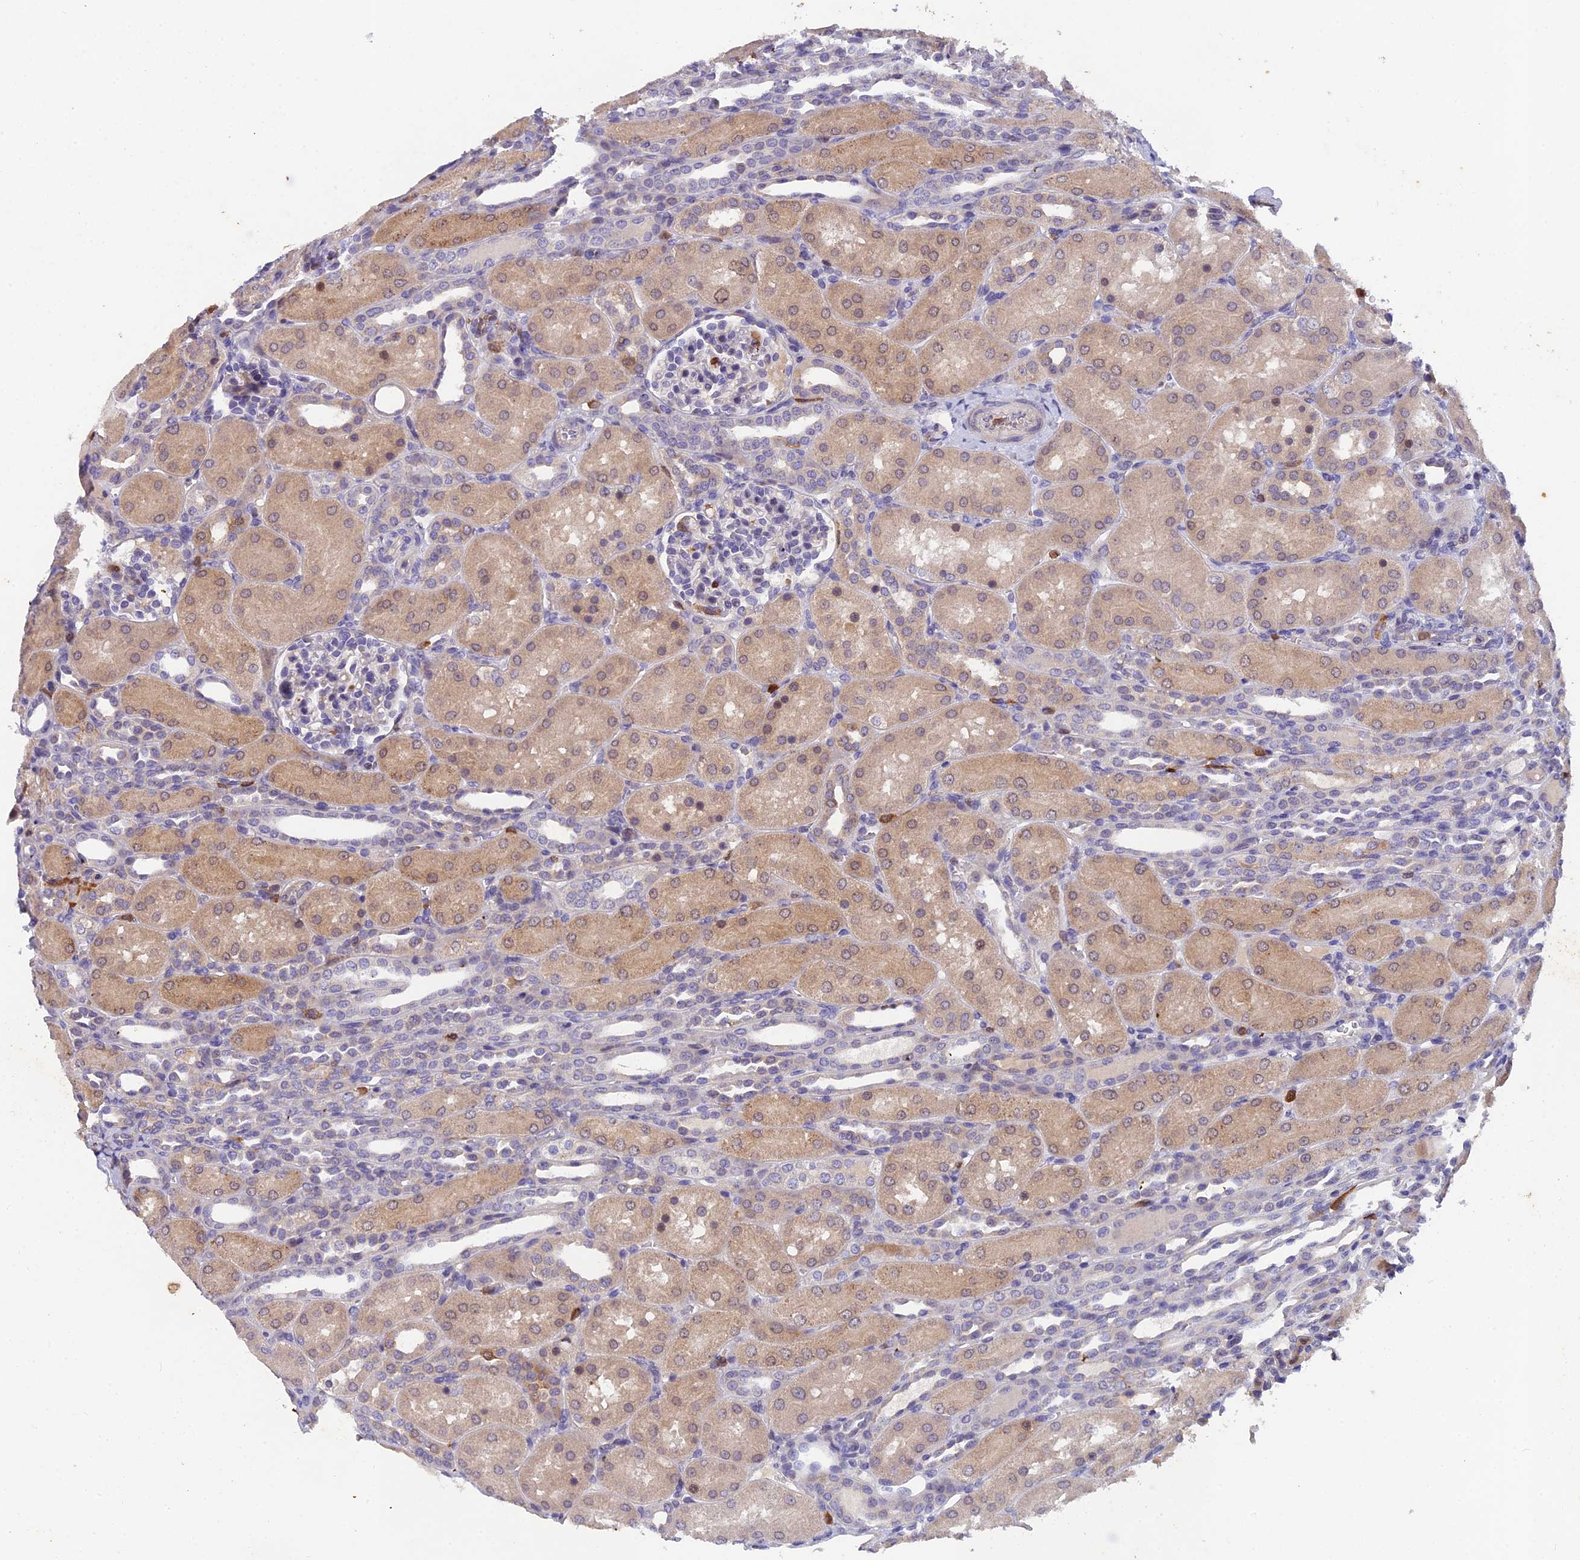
{"staining": {"intensity": "negative", "quantity": "none", "location": "none"}, "tissue": "kidney", "cell_type": "Cells in glomeruli", "image_type": "normal", "snomed": [{"axis": "morphology", "description": "Normal tissue, NOS"}, {"axis": "topography", "description": "Kidney"}], "caption": "Protein analysis of normal kidney shows no significant expression in cells in glomeruli.", "gene": "GALK2", "patient": {"sex": "male", "age": 1}}